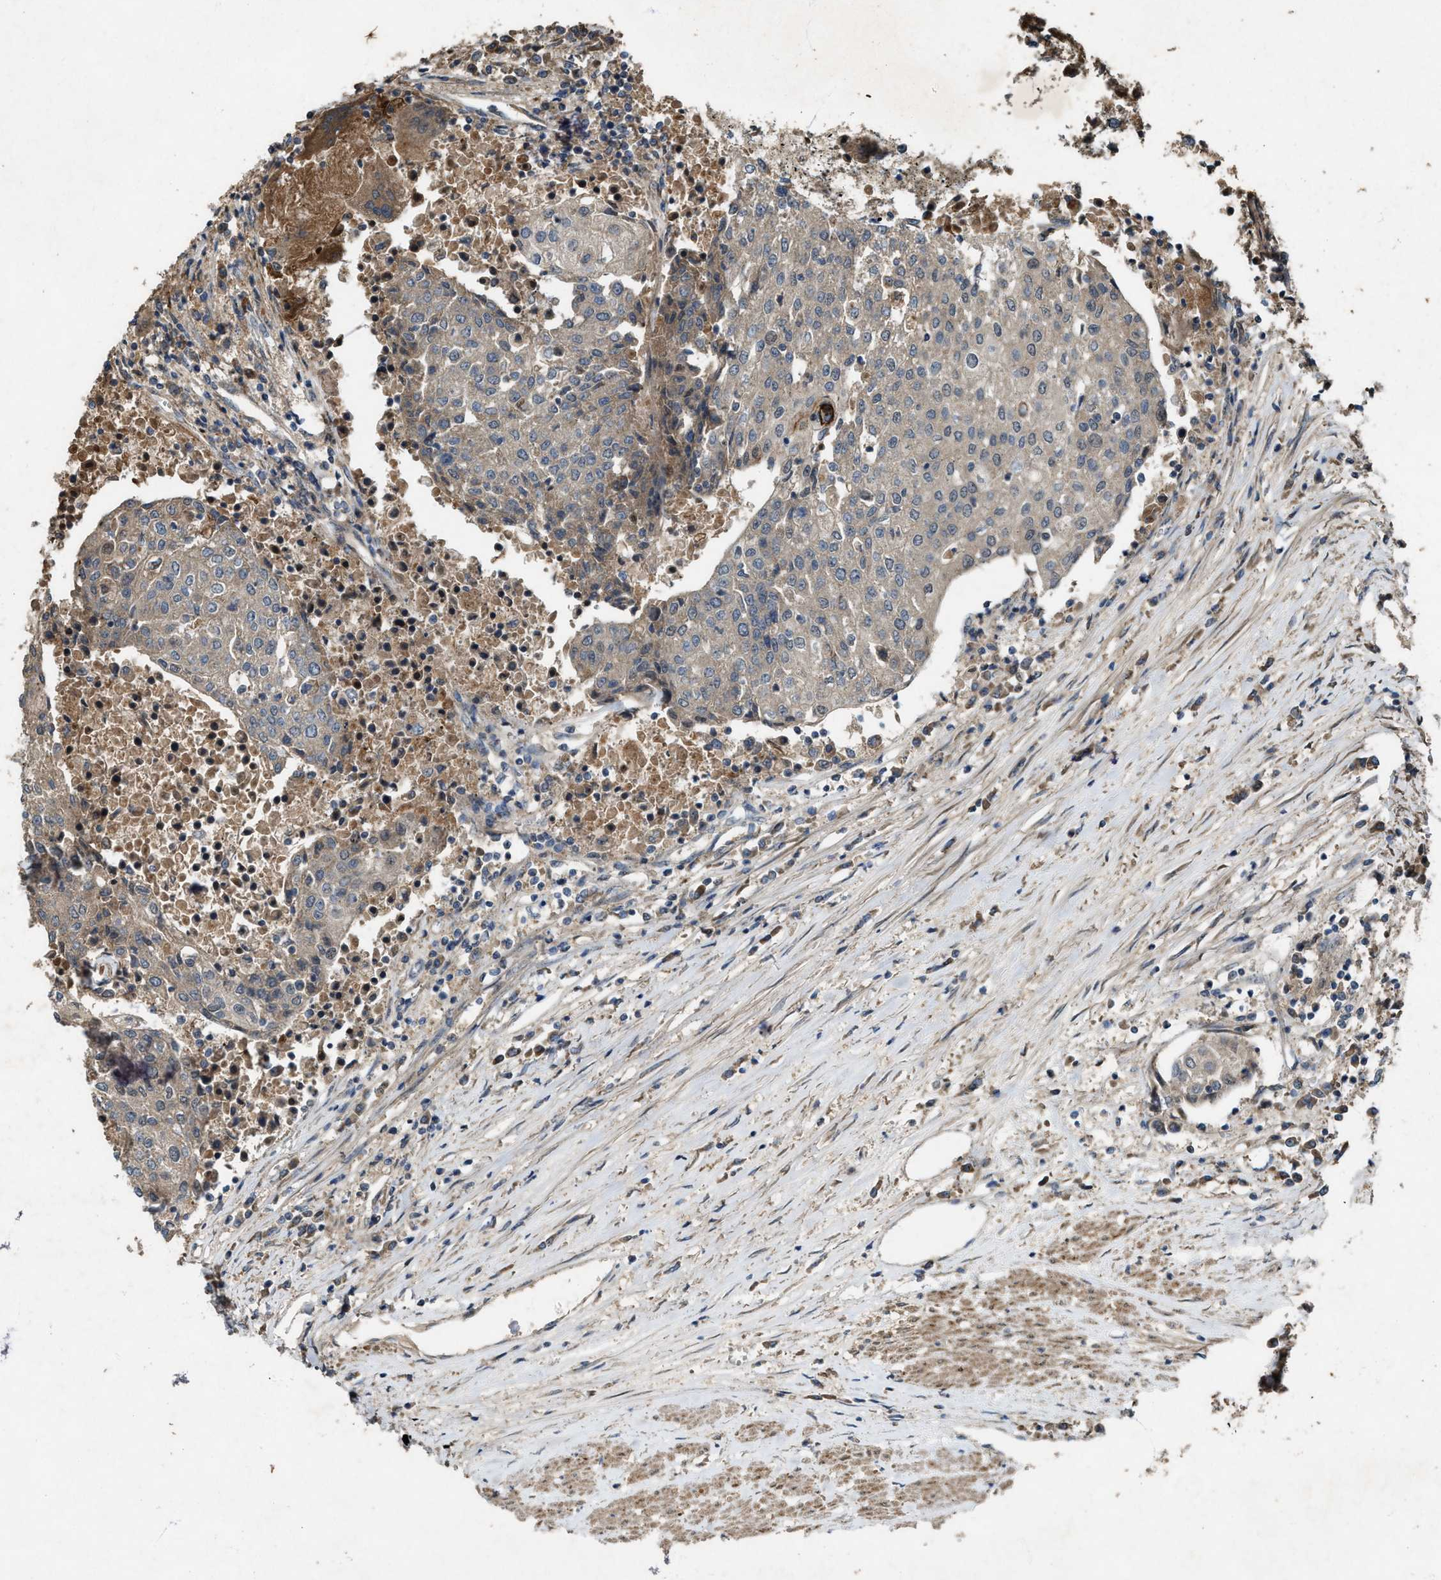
{"staining": {"intensity": "weak", "quantity": "25%-75%", "location": "cytoplasmic/membranous"}, "tissue": "urothelial cancer", "cell_type": "Tumor cells", "image_type": "cancer", "snomed": [{"axis": "morphology", "description": "Urothelial carcinoma, High grade"}, {"axis": "topography", "description": "Urinary bladder"}], "caption": "High-power microscopy captured an IHC photomicrograph of urothelial cancer, revealing weak cytoplasmic/membranous staining in about 25%-75% of tumor cells. The protein is stained brown, and the nuclei are stained in blue (DAB (3,3'-diaminobenzidine) IHC with brightfield microscopy, high magnification).", "gene": "PDP2", "patient": {"sex": "female", "age": 85}}